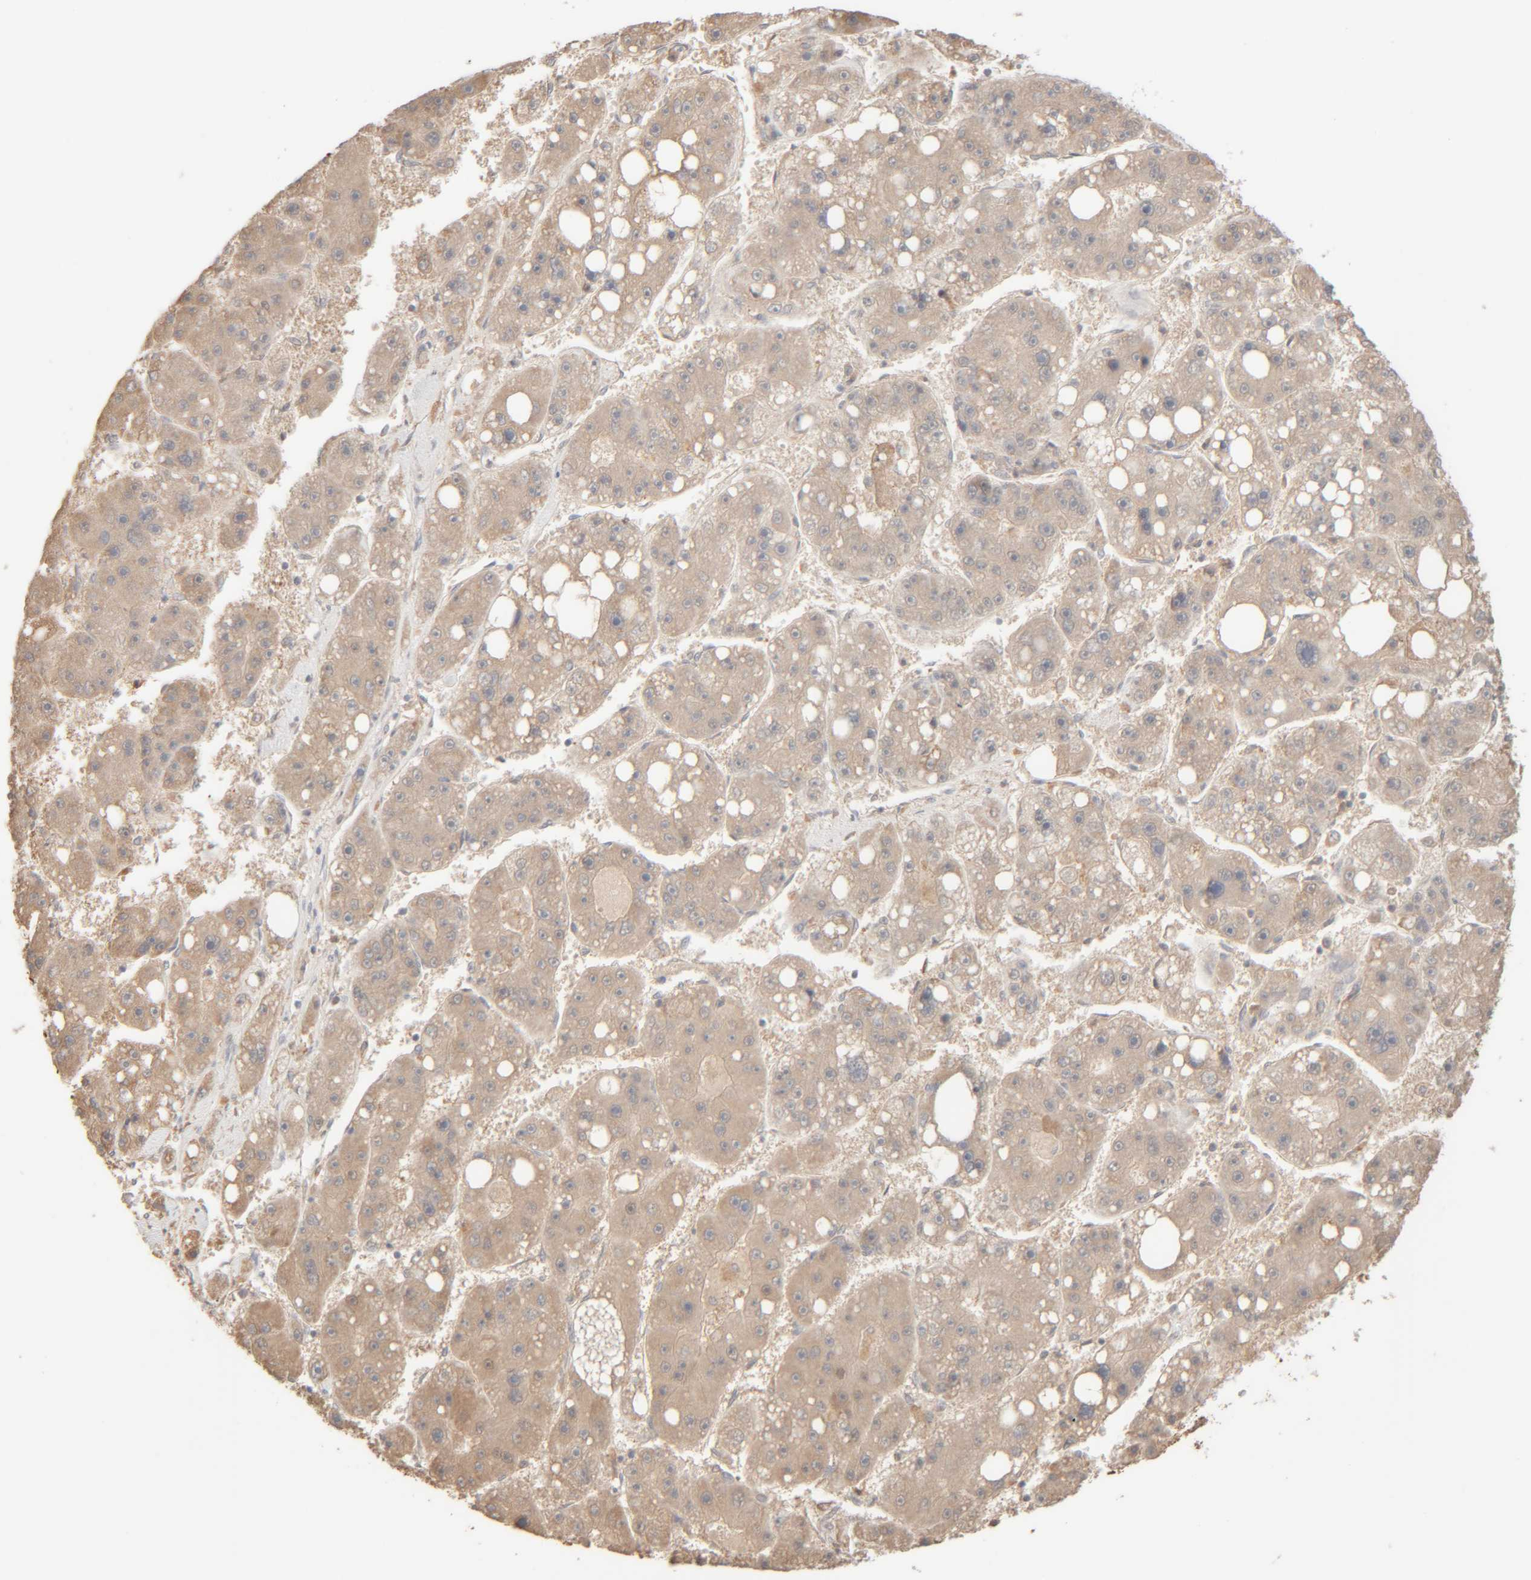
{"staining": {"intensity": "weak", "quantity": ">75%", "location": "cytoplasmic/membranous"}, "tissue": "liver cancer", "cell_type": "Tumor cells", "image_type": "cancer", "snomed": [{"axis": "morphology", "description": "Carcinoma, Hepatocellular, NOS"}, {"axis": "topography", "description": "Liver"}], "caption": "An immunohistochemistry micrograph of neoplastic tissue is shown. Protein staining in brown labels weak cytoplasmic/membranous positivity in liver cancer within tumor cells.", "gene": "RIDA", "patient": {"sex": "female", "age": 61}}